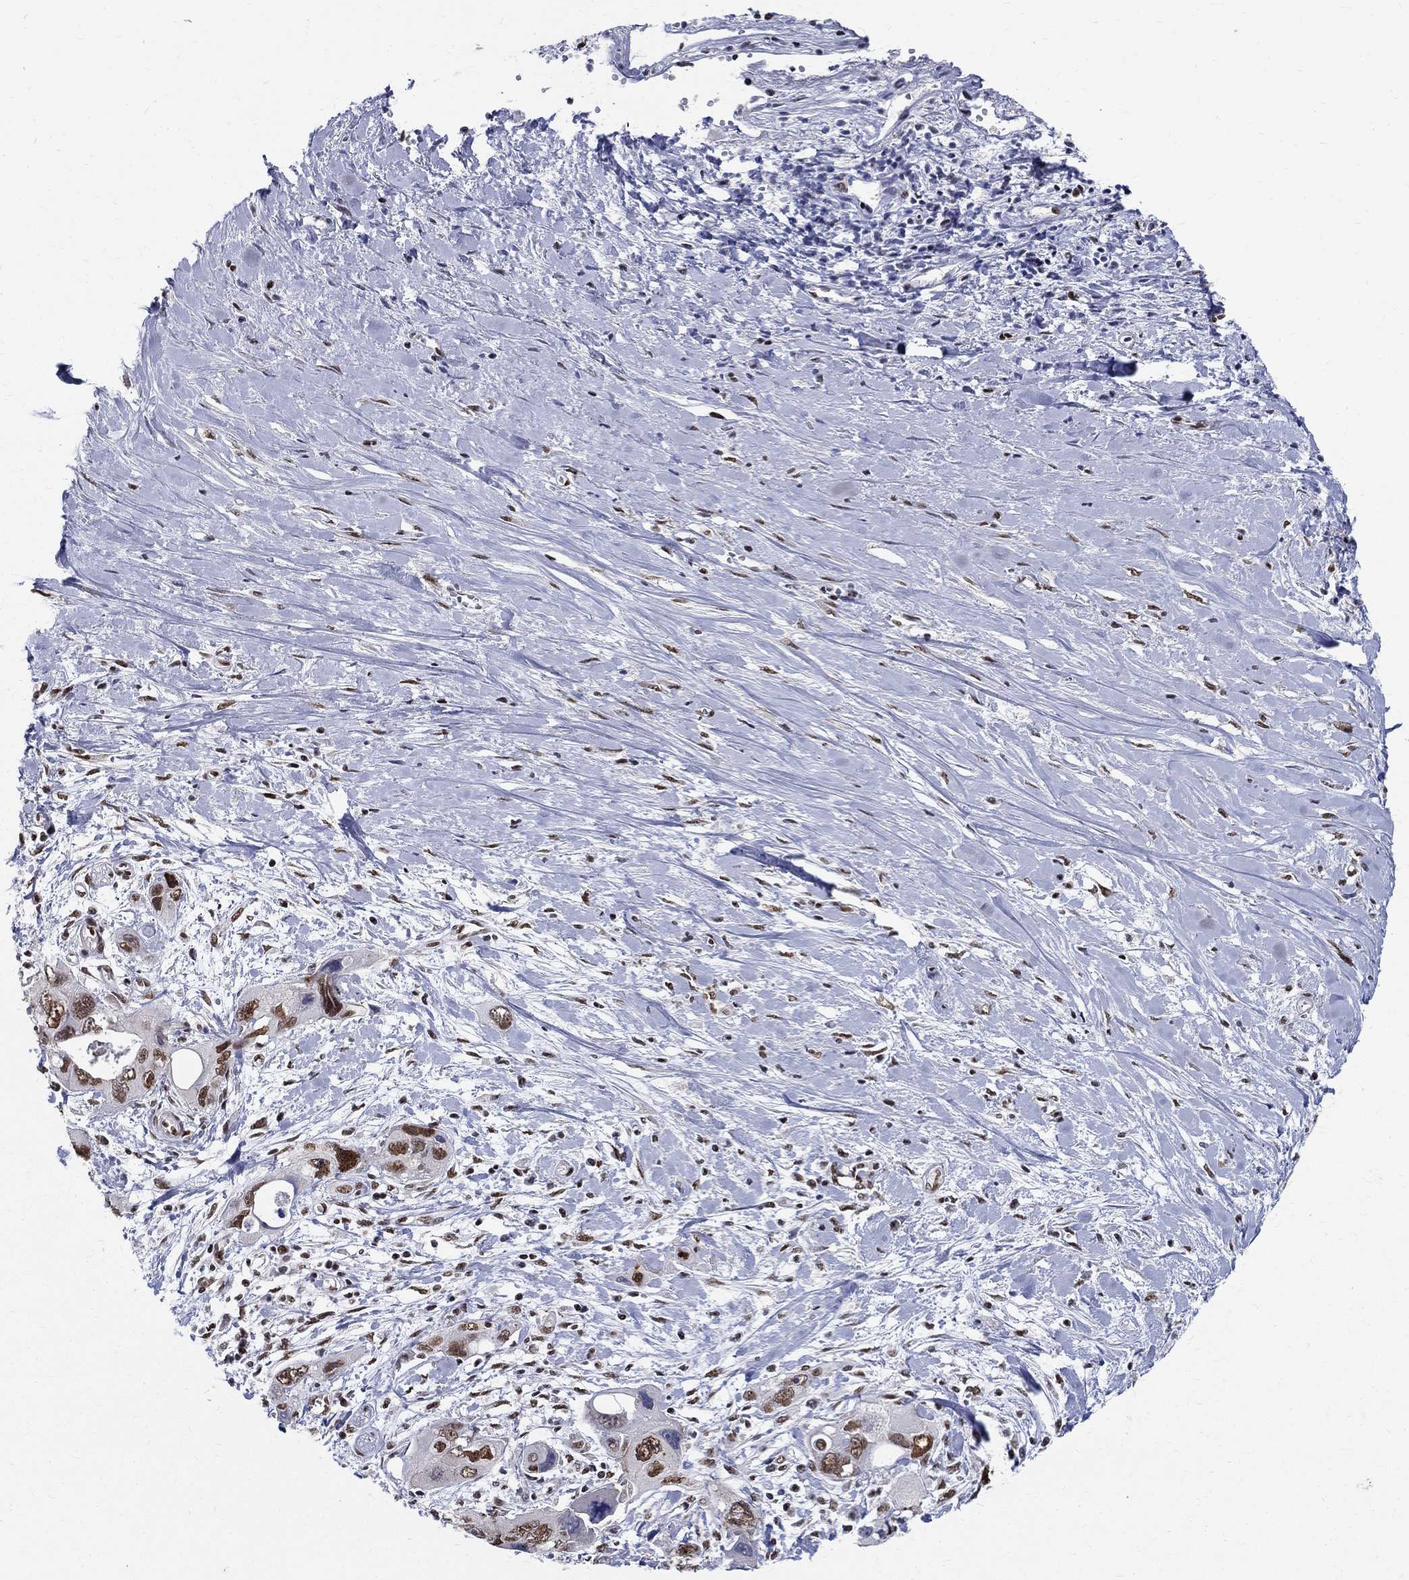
{"staining": {"intensity": "strong", "quantity": ">75%", "location": "nuclear"}, "tissue": "pancreatic cancer", "cell_type": "Tumor cells", "image_type": "cancer", "snomed": [{"axis": "morphology", "description": "Adenocarcinoma, NOS"}, {"axis": "topography", "description": "Pancreas"}], "caption": "Immunohistochemistry (DAB (3,3'-diaminobenzidine)) staining of pancreatic cancer (adenocarcinoma) displays strong nuclear protein staining in about >75% of tumor cells. (Brightfield microscopy of DAB IHC at high magnification).", "gene": "FBXO16", "patient": {"sex": "male", "age": 47}}